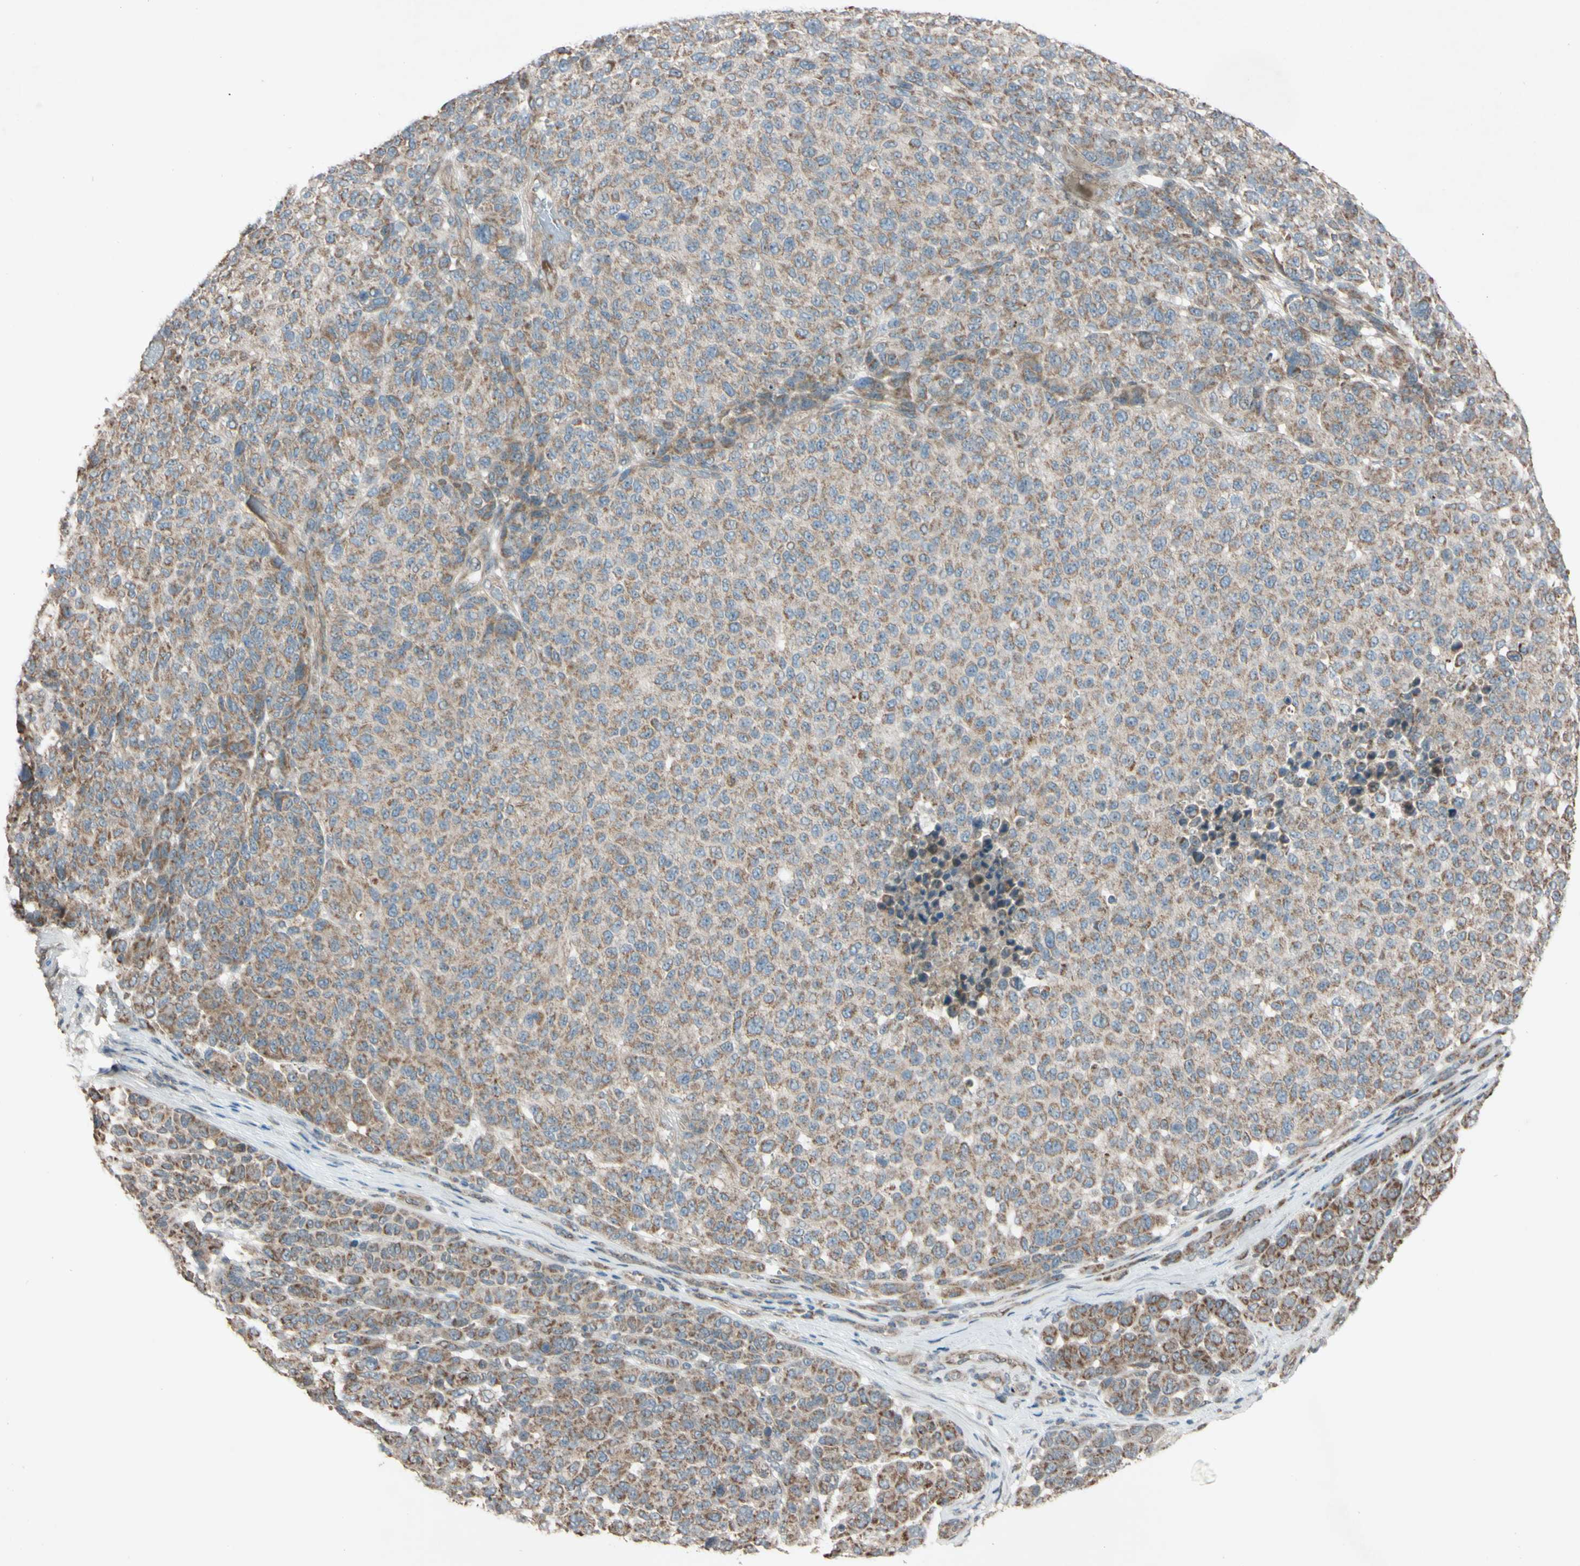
{"staining": {"intensity": "moderate", "quantity": ">75%", "location": "cytoplasmic/membranous"}, "tissue": "melanoma", "cell_type": "Tumor cells", "image_type": "cancer", "snomed": [{"axis": "morphology", "description": "Malignant melanoma, NOS"}, {"axis": "topography", "description": "Skin"}], "caption": "Human malignant melanoma stained for a protein (brown) exhibits moderate cytoplasmic/membranous positive positivity in about >75% of tumor cells.", "gene": "ACOT8", "patient": {"sex": "male", "age": 59}}